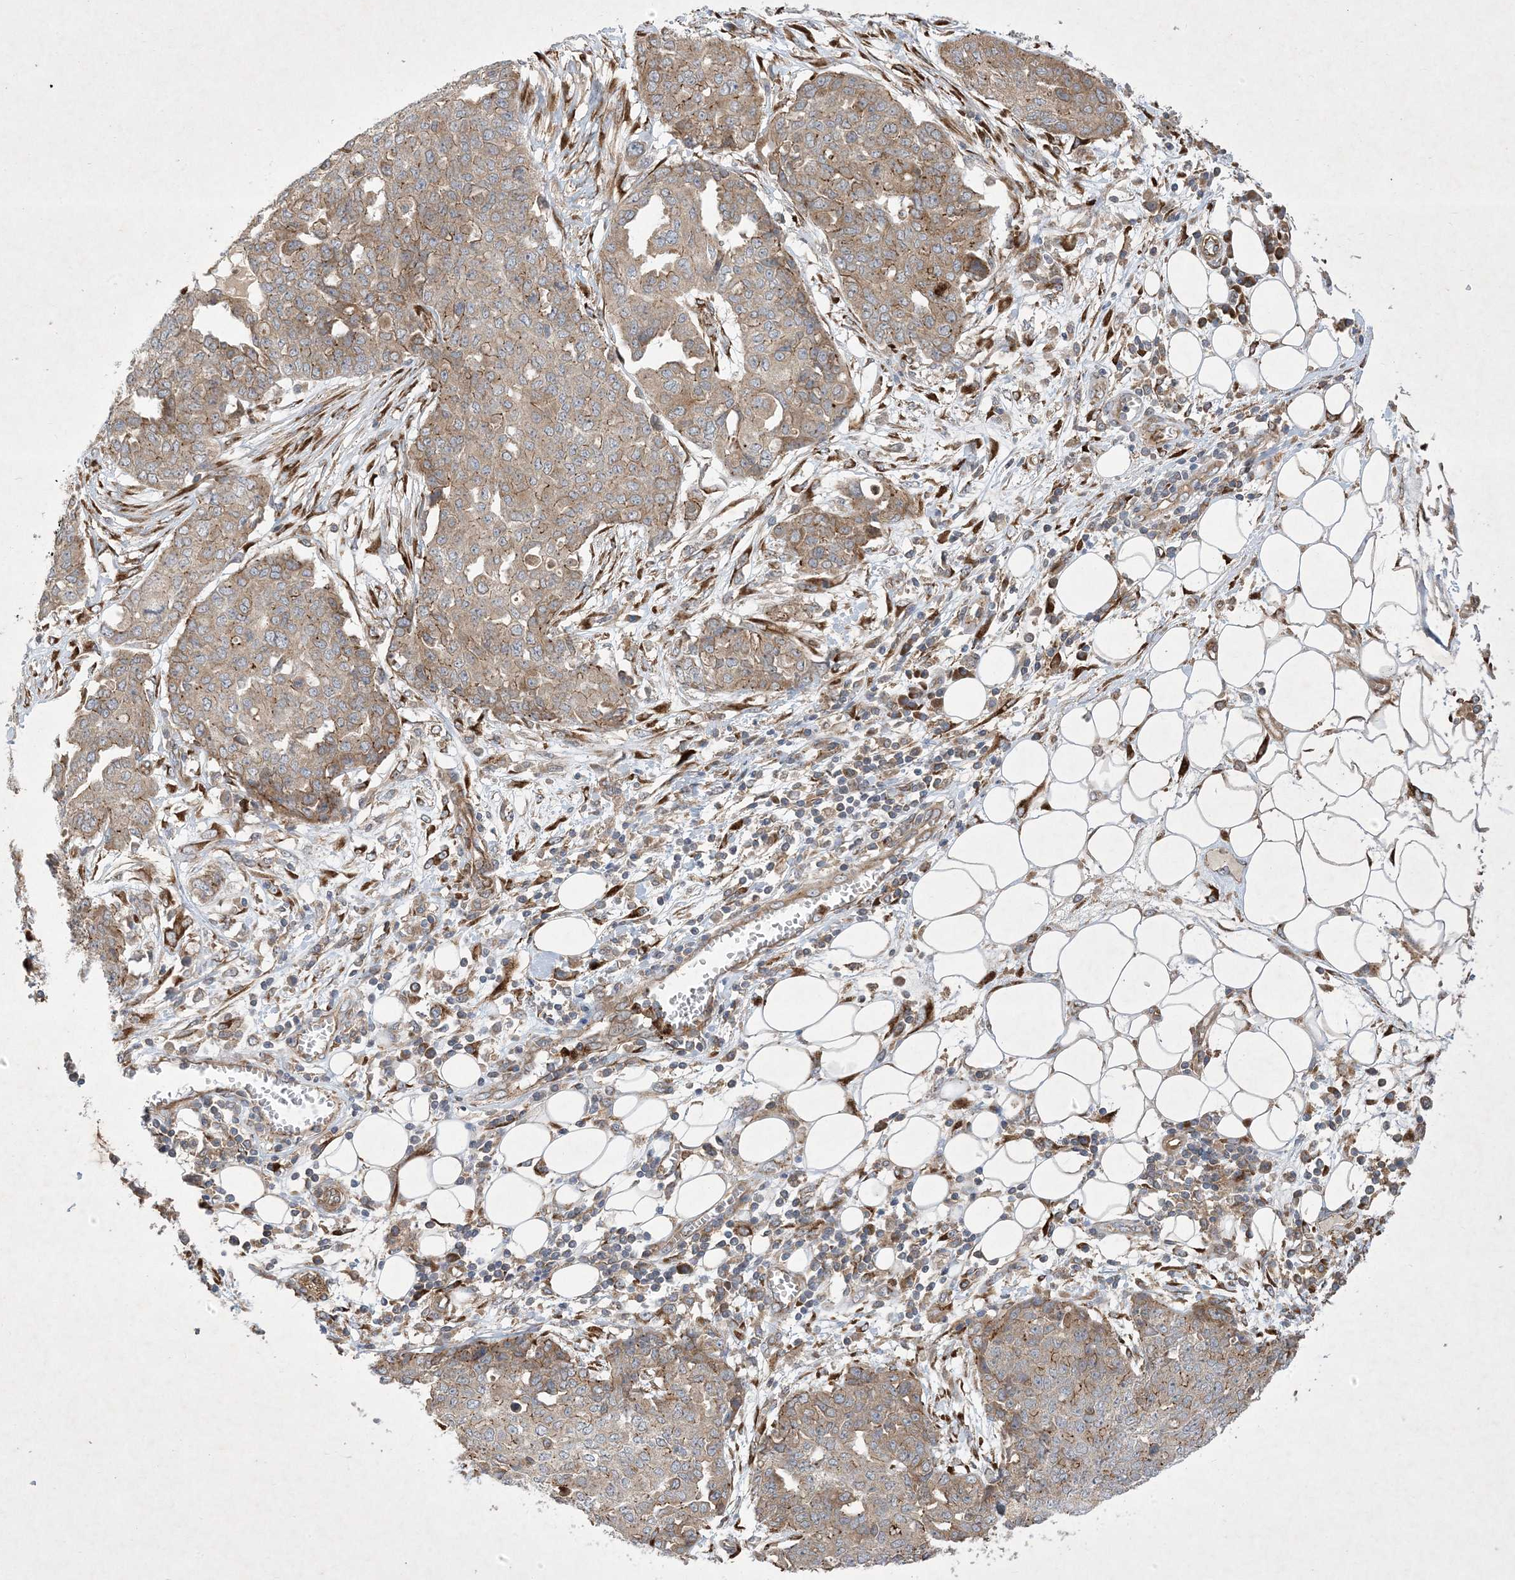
{"staining": {"intensity": "moderate", "quantity": ">75%", "location": "cytoplasmic/membranous"}, "tissue": "ovarian cancer", "cell_type": "Tumor cells", "image_type": "cancer", "snomed": [{"axis": "morphology", "description": "Cystadenocarcinoma, serous, NOS"}, {"axis": "topography", "description": "Soft tissue"}, {"axis": "topography", "description": "Ovary"}], "caption": "There is medium levels of moderate cytoplasmic/membranous expression in tumor cells of ovarian cancer, as demonstrated by immunohistochemical staining (brown color).", "gene": "OTOP1", "patient": {"sex": "female", "age": 57}}